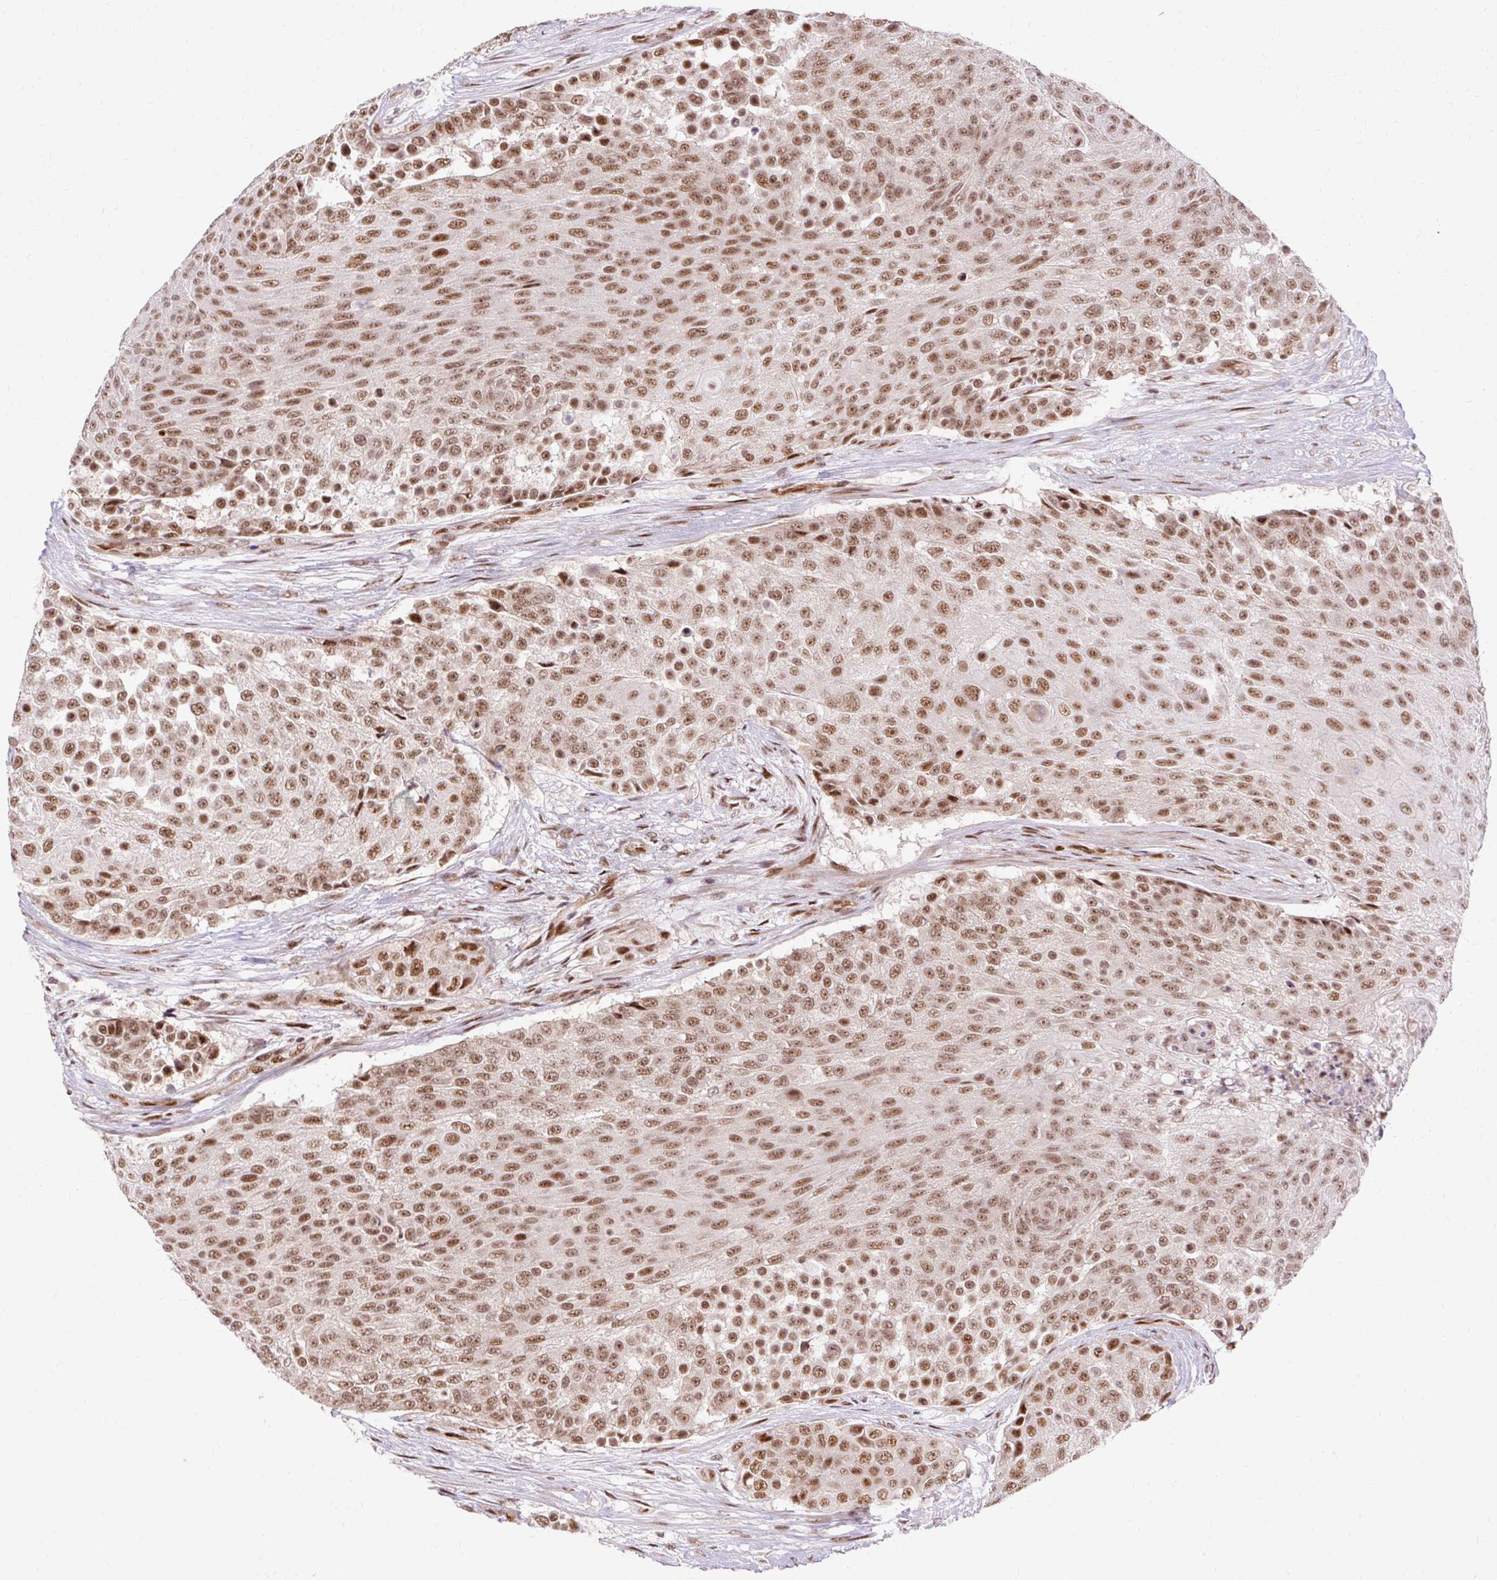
{"staining": {"intensity": "moderate", "quantity": ">75%", "location": "nuclear"}, "tissue": "urothelial cancer", "cell_type": "Tumor cells", "image_type": "cancer", "snomed": [{"axis": "morphology", "description": "Urothelial carcinoma, High grade"}, {"axis": "topography", "description": "Urinary bladder"}], "caption": "This photomicrograph reveals IHC staining of human urothelial cancer, with medium moderate nuclear expression in about >75% of tumor cells.", "gene": "MECOM", "patient": {"sex": "female", "age": 63}}